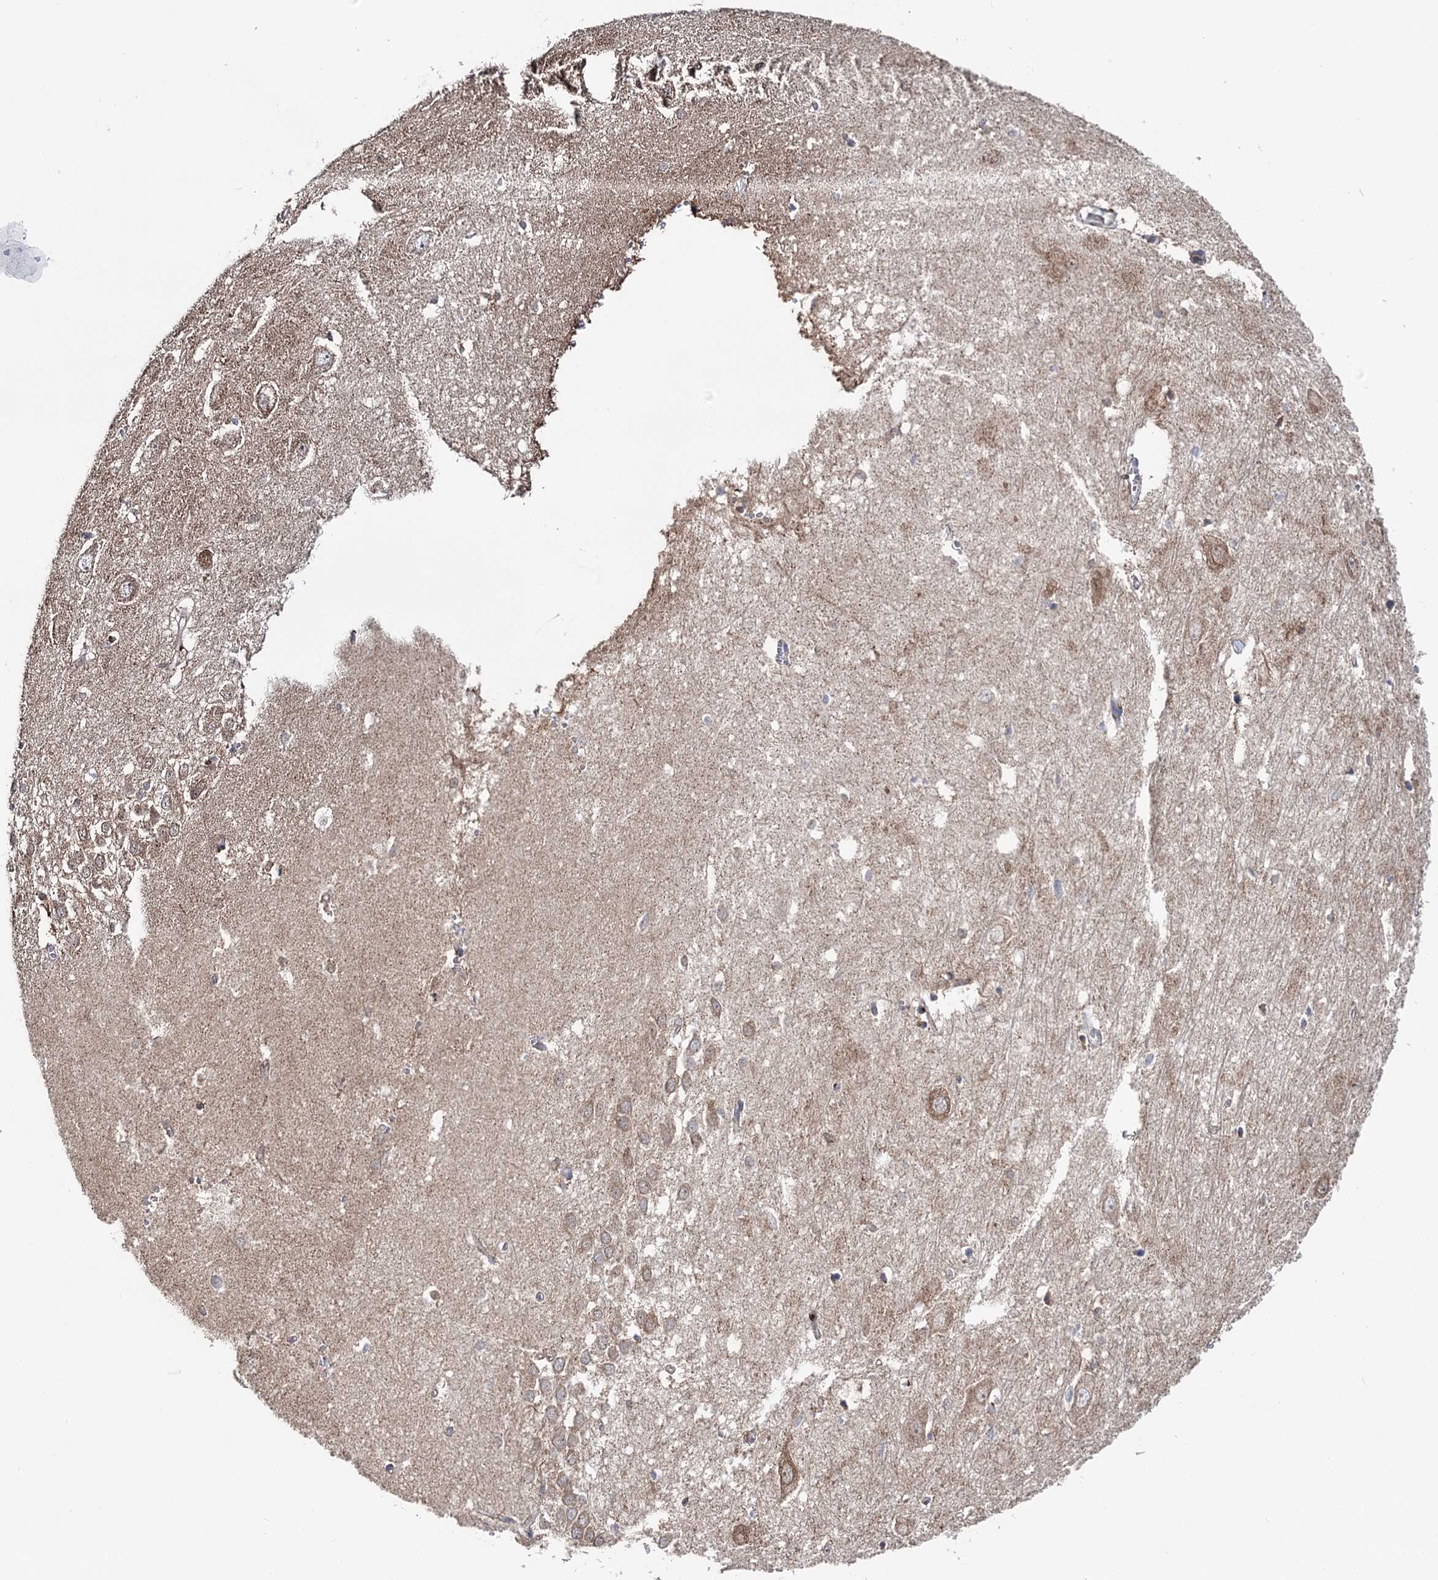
{"staining": {"intensity": "negative", "quantity": "none", "location": "none"}, "tissue": "hippocampus", "cell_type": "Glial cells", "image_type": "normal", "snomed": [{"axis": "morphology", "description": "Normal tissue, NOS"}, {"axis": "topography", "description": "Hippocampus"}], "caption": "Immunohistochemistry of unremarkable hippocampus reveals no expression in glial cells.", "gene": "PTGR1", "patient": {"sex": "female", "age": 64}}